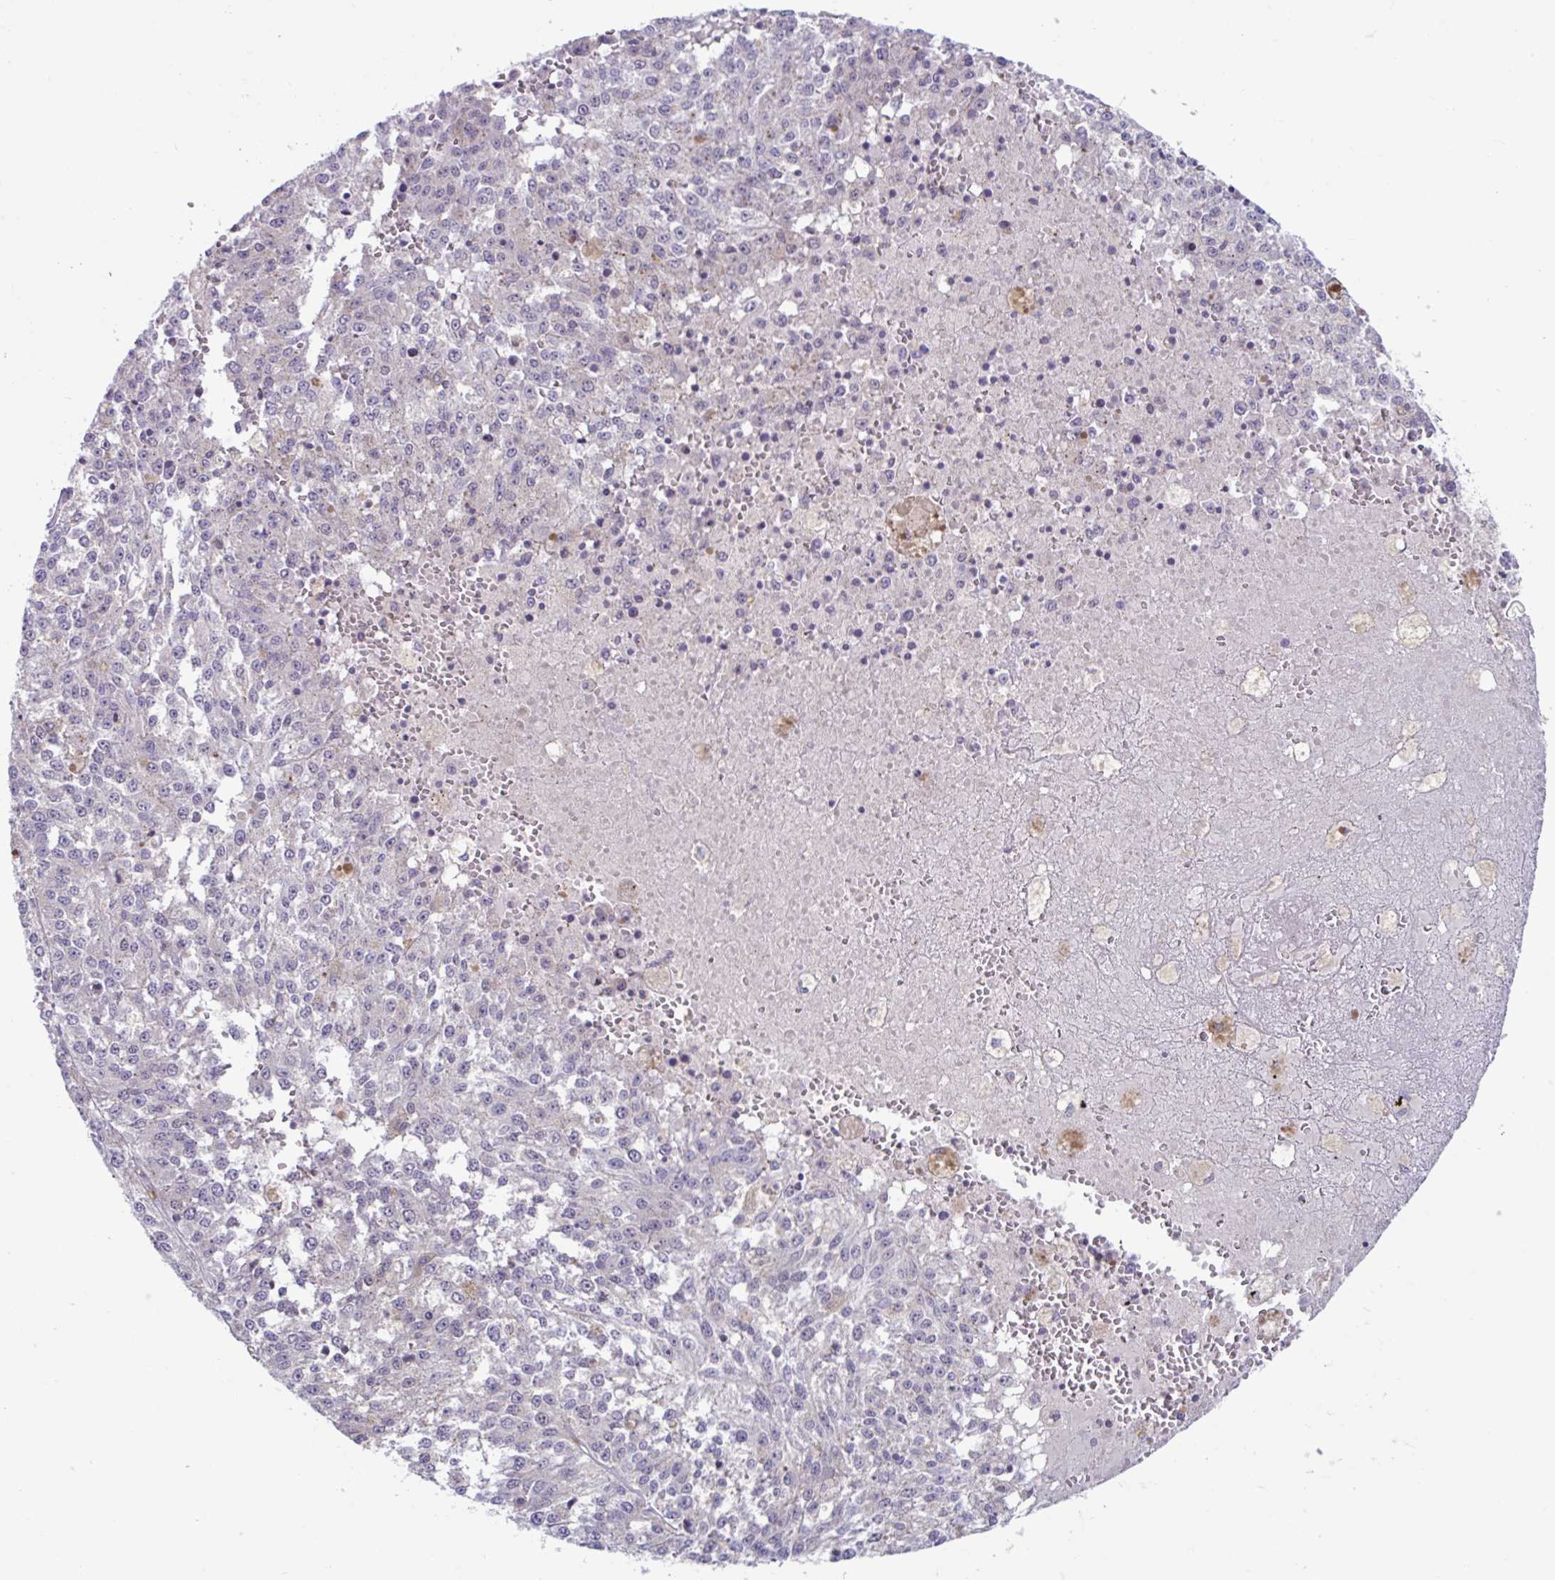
{"staining": {"intensity": "negative", "quantity": "none", "location": "none"}, "tissue": "melanoma", "cell_type": "Tumor cells", "image_type": "cancer", "snomed": [{"axis": "morphology", "description": "Malignant melanoma, Metastatic site"}, {"axis": "topography", "description": "Lymph node"}], "caption": "DAB (3,3'-diaminobenzidine) immunohistochemical staining of human malignant melanoma (metastatic site) displays no significant staining in tumor cells. The staining is performed using DAB brown chromogen with nuclei counter-stained in using hematoxylin.", "gene": "IST1", "patient": {"sex": "female", "age": 64}}